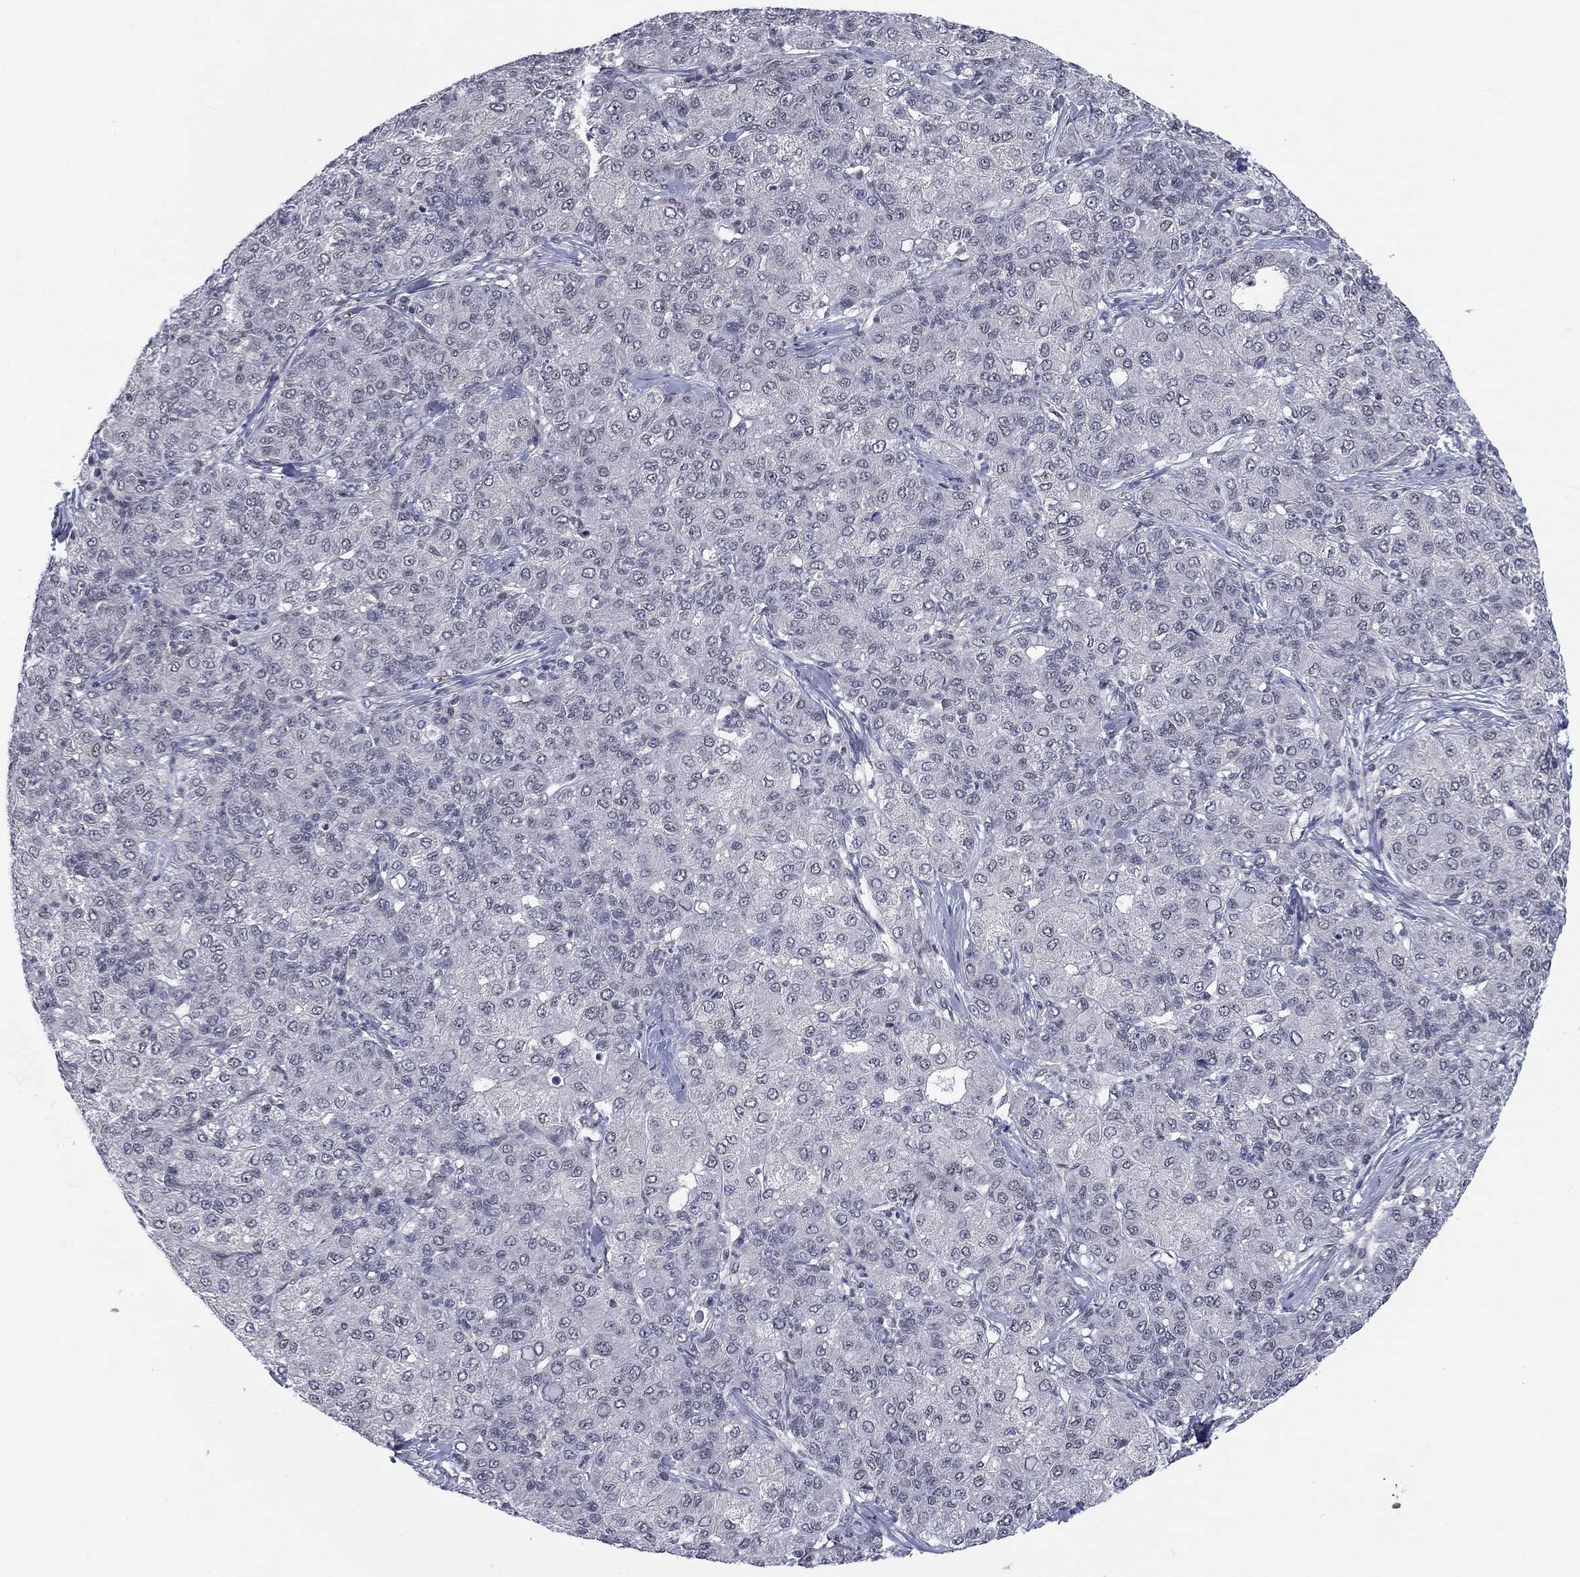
{"staining": {"intensity": "negative", "quantity": "none", "location": "none"}, "tissue": "liver cancer", "cell_type": "Tumor cells", "image_type": "cancer", "snomed": [{"axis": "morphology", "description": "Carcinoma, Hepatocellular, NOS"}, {"axis": "topography", "description": "Liver"}], "caption": "There is no significant positivity in tumor cells of liver hepatocellular carcinoma.", "gene": "FYTTD1", "patient": {"sex": "male", "age": 65}}